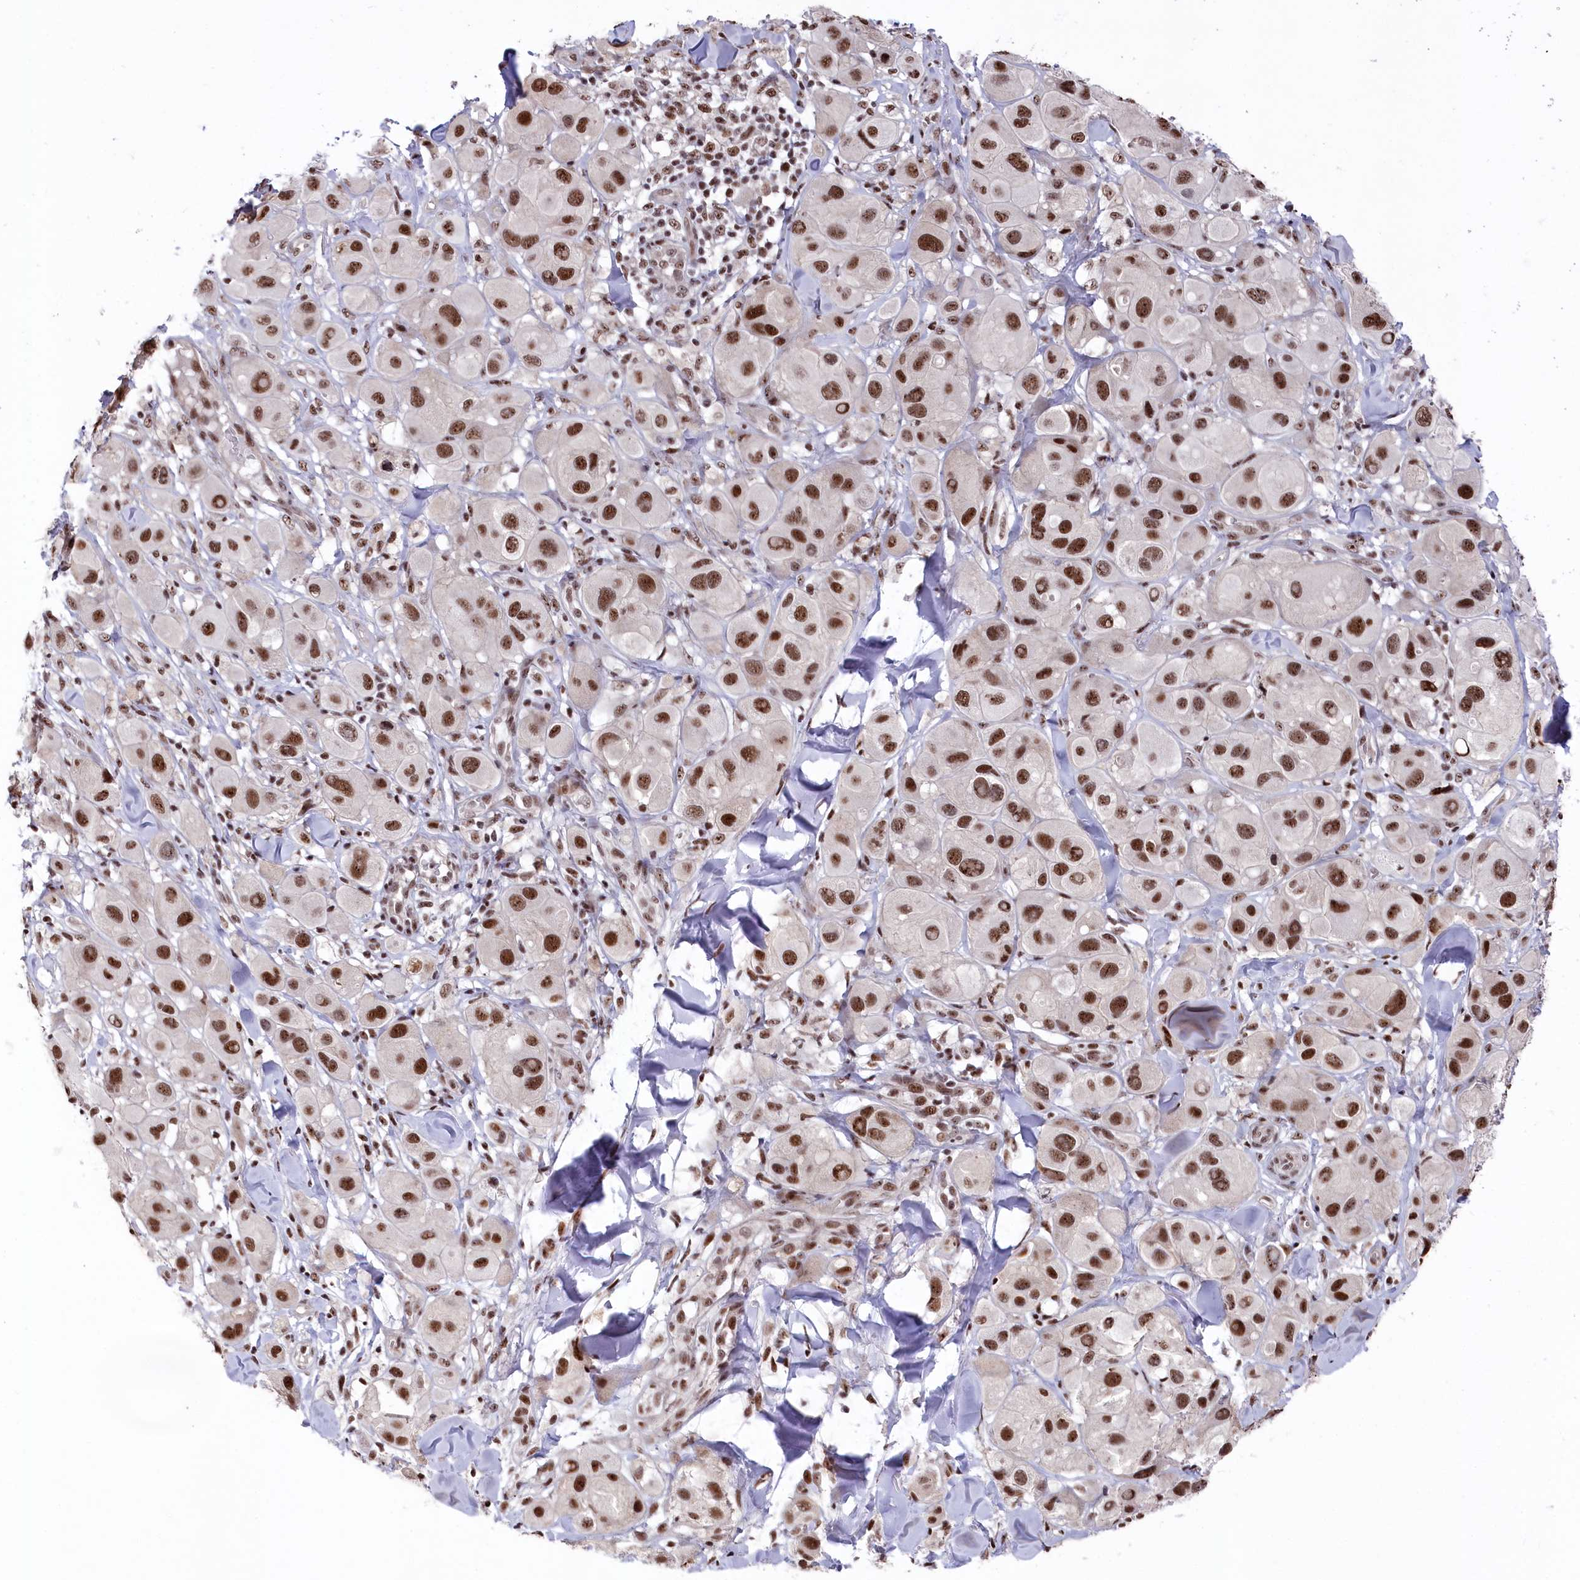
{"staining": {"intensity": "moderate", "quantity": ">75%", "location": "nuclear"}, "tissue": "melanoma", "cell_type": "Tumor cells", "image_type": "cancer", "snomed": [{"axis": "morphology", "description": "Malignant melanoma, Metastatic site"}, {"axis": "topography", "description": "Skin"}], "caption": "The image reveals immunohistochemical staining of melanoma. There is moderate nuclear expression is appreciated in approximately >75% of tumor cells. (Brightfield microscopy of DAB IHC at high magnification).", "gene": "POLR2H", "patient": {"sex": "male", "age": 41}}